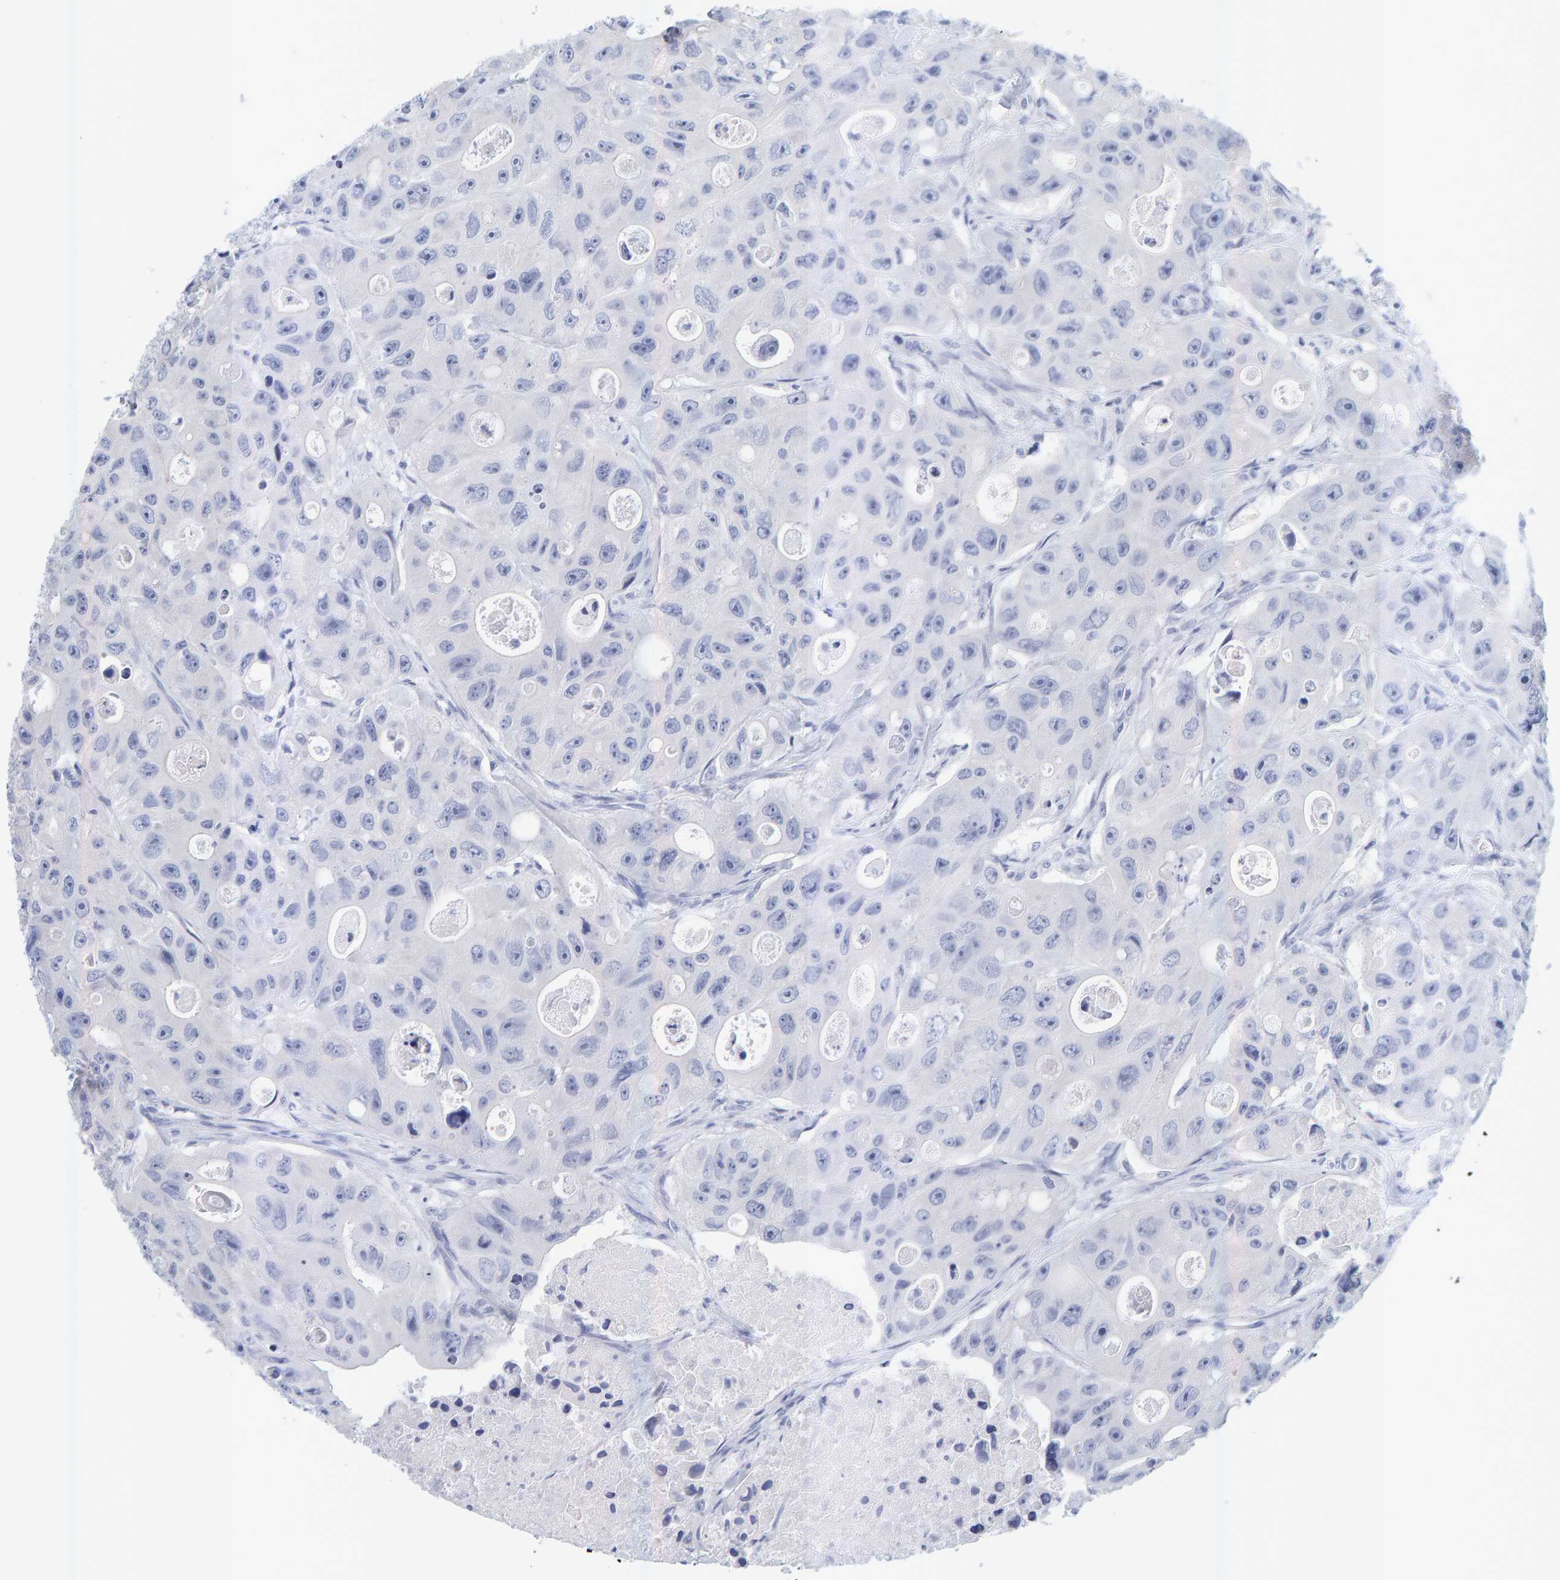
{"staining": {"intensity": "negative", "quantity": "none", "location": "none"}, "tissue": "colorectal cancer", "cell_type": "Tumor cells", "image_type": "cancer", "snomed": [{"axis": "morphology", "description": "Adenocarcinoma, NOS"}, {"axis": "topography", "description": "Colon"}], "caption": "There is no significant staining in tumor cells of colorectal adenocarcinoma. (DAB immunohistochemistry, high magnification).", "gene": "SGPL1", "patient": {"sex": "female", "age": 46}}